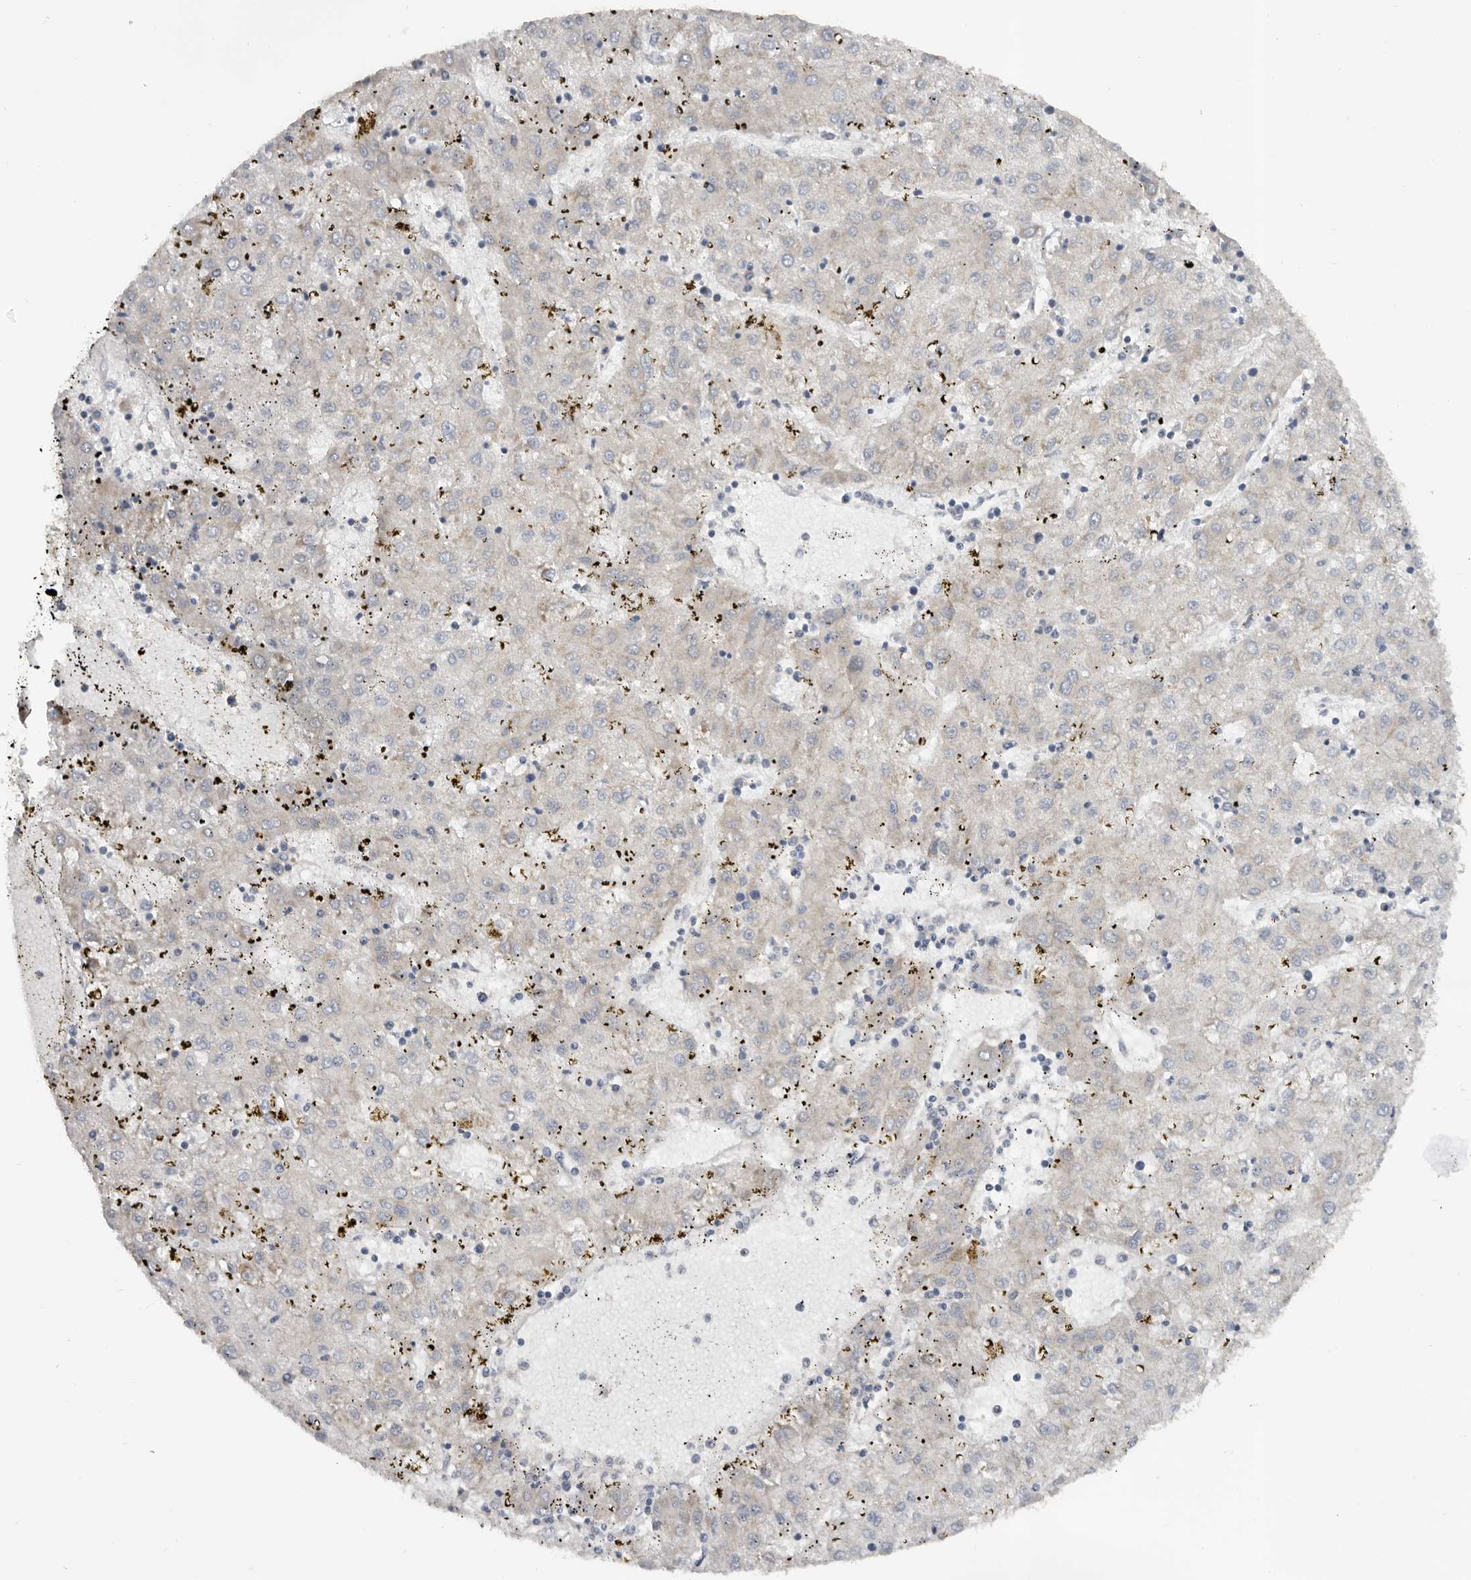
{"staining": {"intensity": "negative", "quantity": "none", "location": "none"}, "tissue": "liver cancer", "cell_type": "Tumor cells", "image_type": "cancer", "snomed": [{"axis": "morphology", "description": "Carcinoma, Hepatocellular, NOS"}, {"axis": "topography", "description": "Liver"}], "caption": "This micrograph is of liver cancer (hepatocellular carcinoma) stained with immunohistochemistry to label a protein in brown with the nuclei are counter-stained blue. There is no staining in tumor cells.", "gene": "PPP1R42", "patient": {"sex": "male", "age": 72}}